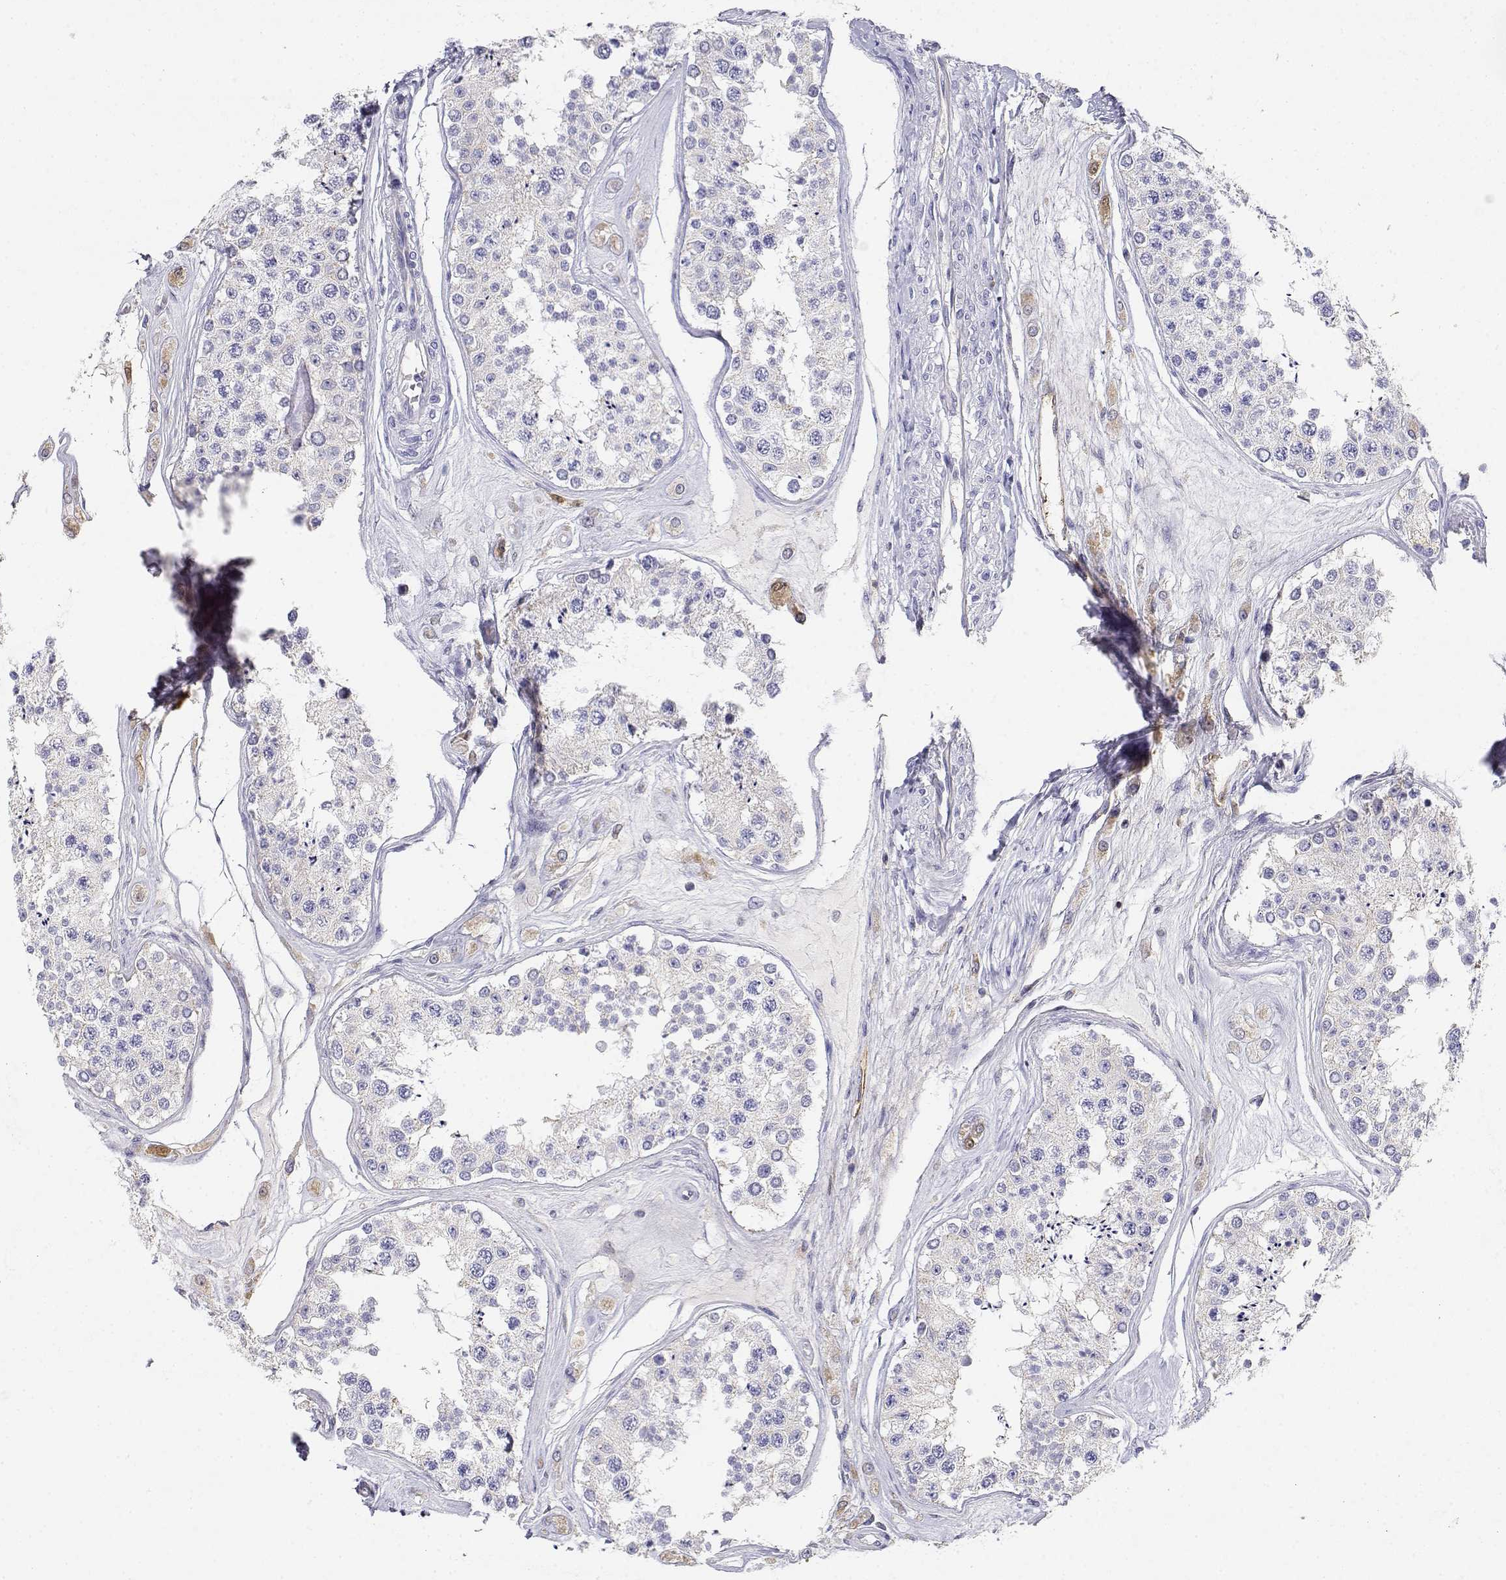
{"staining": {"intensity": "weak", "quantity": "<25%", "location": "cytoplasmic/membranous"}, "tissue": "testis", "cell_type": "Cells in seminiferous ducts", "image_type": "normal", "snomed": [{"axis": "morphology", "description": "Normal tissue, NOS"}, {"axis": "topography", "description": "Testis"}], "caption": "Cells in seminiferous ducts show no significant staining in unremarkable testis. (DAB immunohistochemistry, high magnification).", "gene": "ADA", "patient": {"sex": "male", "age": 25}}